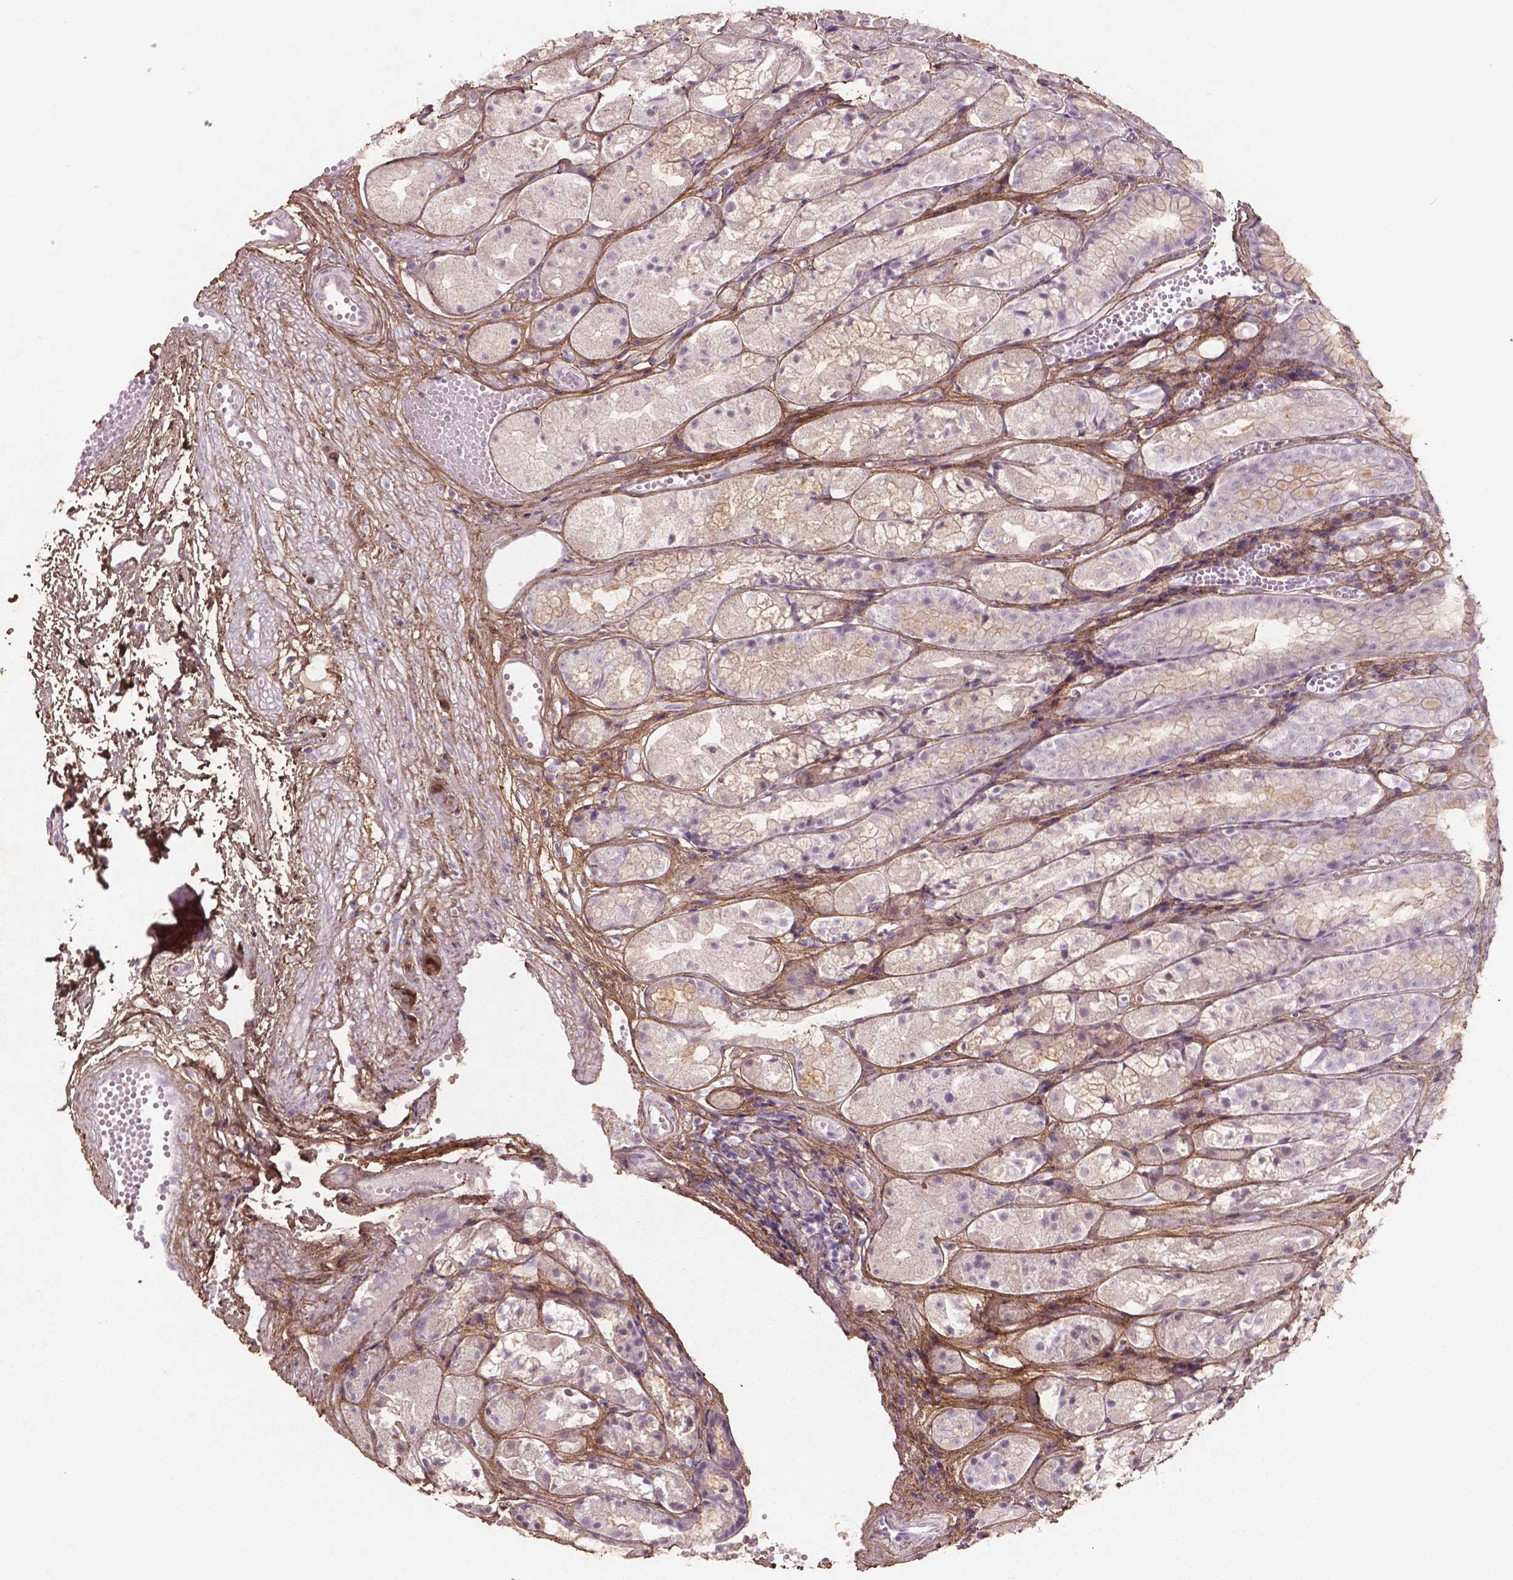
{"staining": {"intensity": "negative", "quantity": "none", "location": "none"}, "tissue": "stomach", "cell_type": "Glandular cells", "image_type": "normal", "snomed": [{"axis": "morphology", "description": "Normal tissue, NOS"}, {"axis": "topography", "description": "Stomach"}], "caption": "IHC photomicrograph of unremarkable human stomach stained for a protein (brown), which demonstrates no expression in glandular cells.", "gene": "DLG2", "patient": {"sex": "male", "age": 70}}